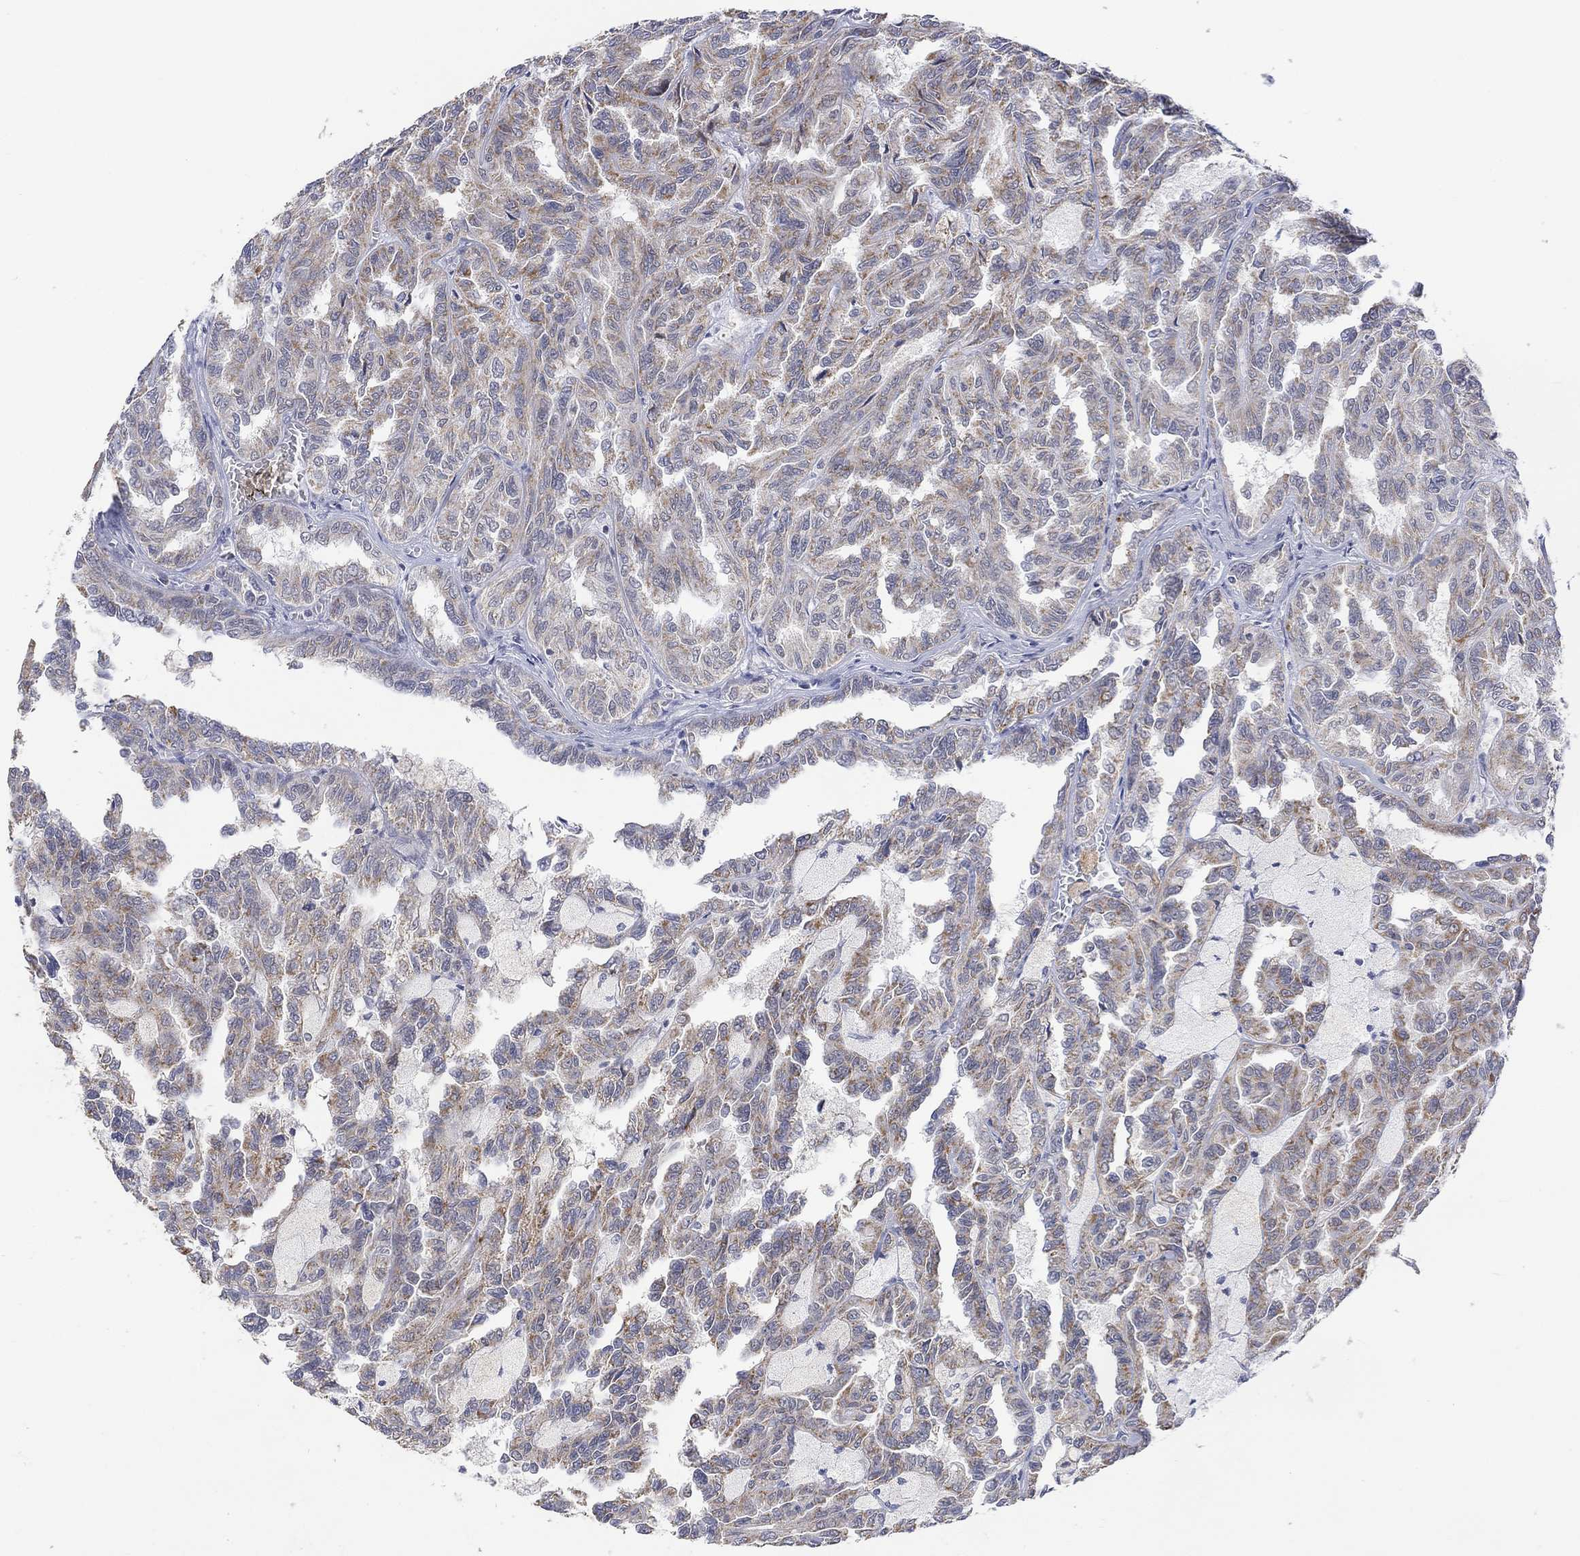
{"staining": {"intensity": "moderate", "quantity": "25%-75%", "location": "cytoplasmic/membranous"}, "tissue": "renal cancer", "cell_type": "Tumor cells", "image_type": "cancer", "snomed": [{"axis": "morphology", "description": "Adenocarcinoma, NOS"}, {"axis": "topography", "description": "Kidney"}], "caption": "DAB immunohistochemical staining of human renal cancer shows moderate cytoplasmic/membranous protein staining in about 25%-75% of tumor cells. Using DAB (brown) and hematoxylin (blue) stains, captured at high magnification using brightfield microscopy.", "gene": "SLC48A1", "patient": {"sex": "male", "age": 79}}